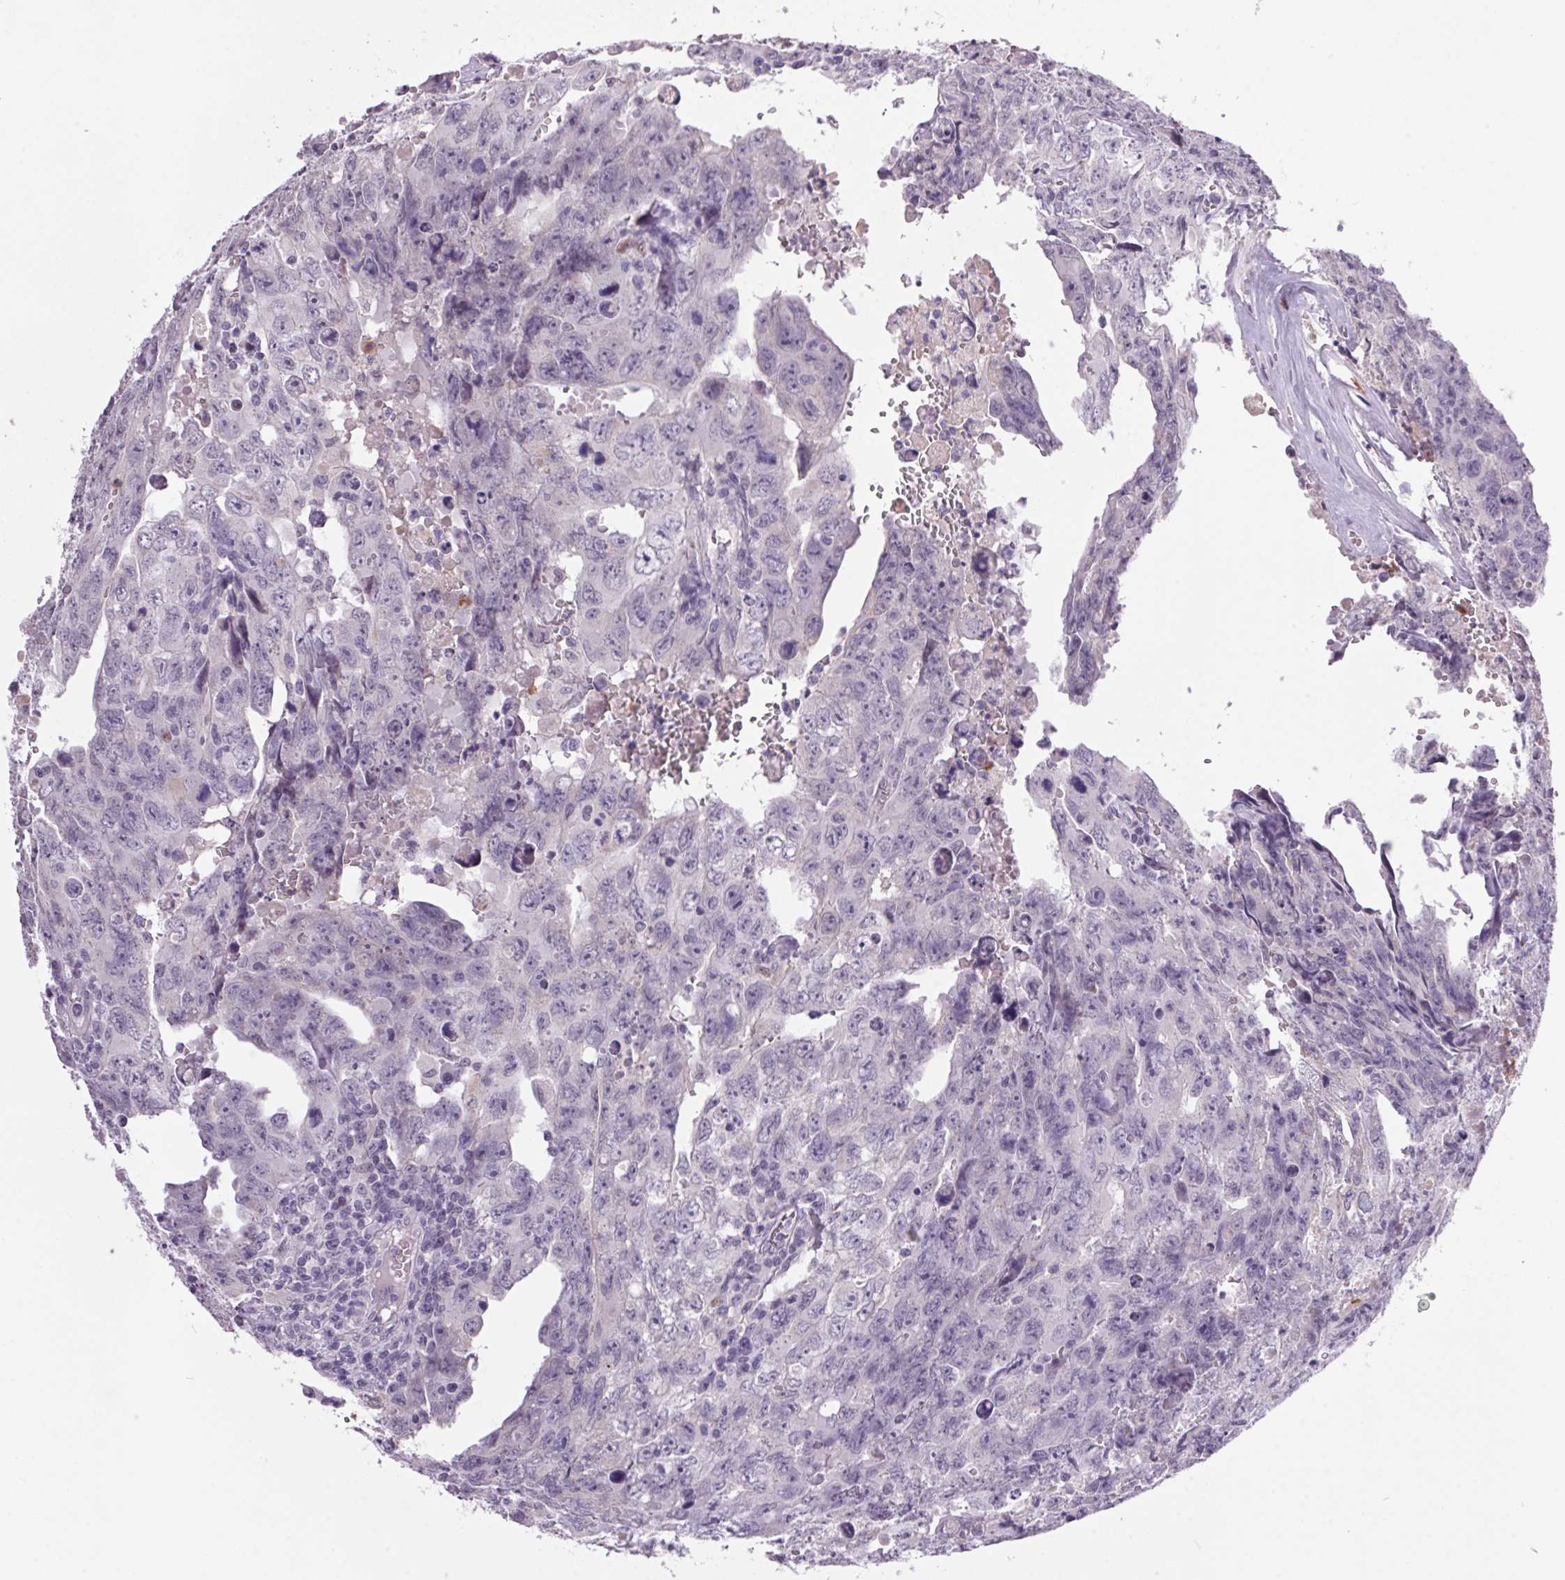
{"staining": {"intensity": "negative", "quantity": "none", "location": "none"}, "tissue": "testis cancer", "cell_type": "Tumor cells", "image_type": "cancer", "snomed": [{"axis": "morphology", "description": "Carcinoma, Embryonal, NOS"}, {"axis": "topography", "description": "Testis"}], "caption": "This is a image of immunohistochemistry (IHC) staining of testis cancer (embryonal carcinoma), which shows no positivity in tumor cells.", "gene": "TRDN", "patient": {"sex": "male", "age": 24}}